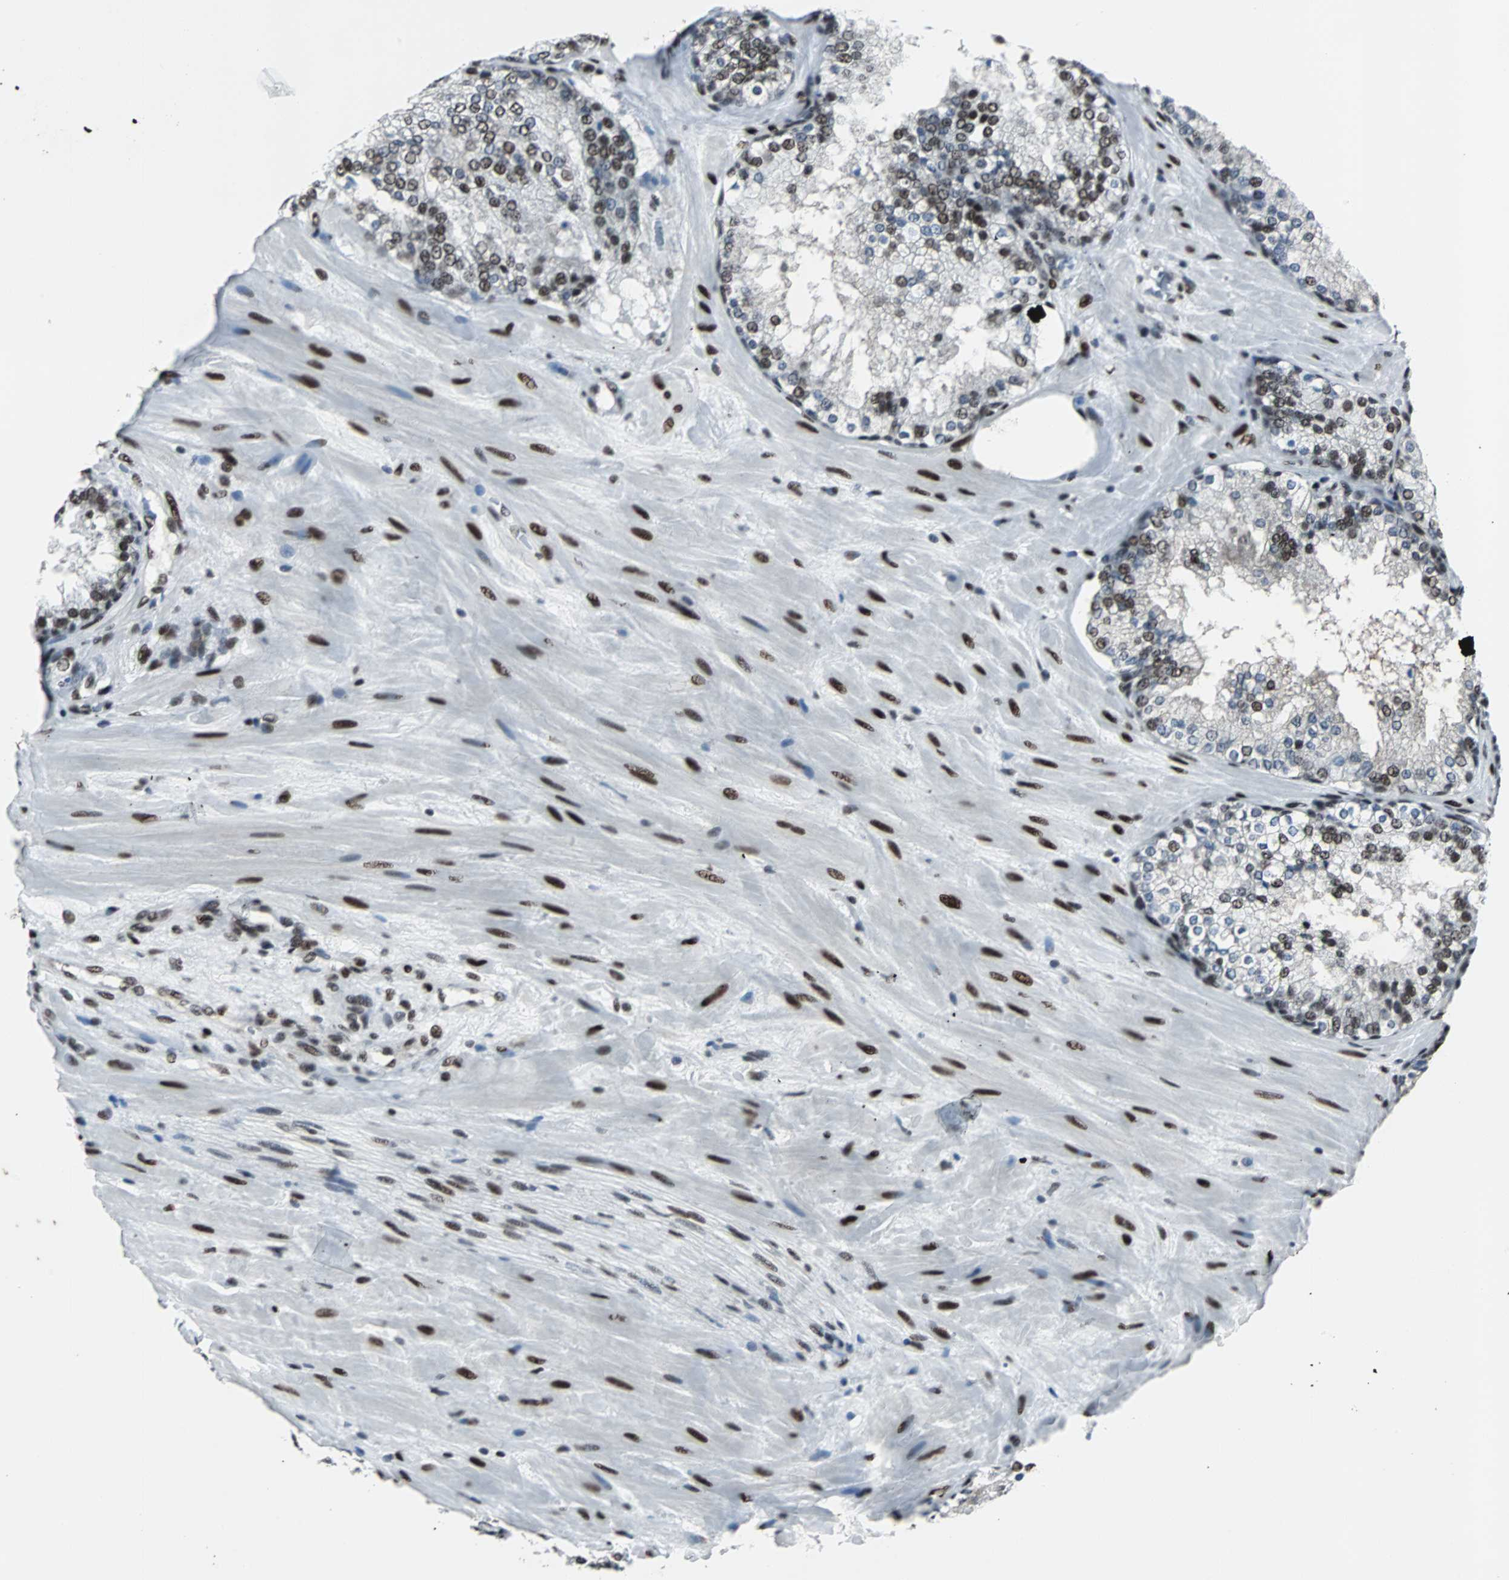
{"staining": {"intensity": "moderate", "quantity": ">75%", "location": "nuclear"}, "tissue": "prostate cancer", "cell_type": "Tumor cells", "image_type": "cancer", "snomed": [{"axis": "morphology", "description": "Adenocarcinoma, High grade"}, {"axis": "topography", "description": "Prostate"}], "caption": "A brown stain shows moderate nuclear staining of a protein in human prostate cancer tumor cells. (DAB (3,3'-diaminobenzidine) IHC with brightfield microscopy, high magnification).", "gene": "MEF2D", "patient": {"sex": "male", "age": 70}}